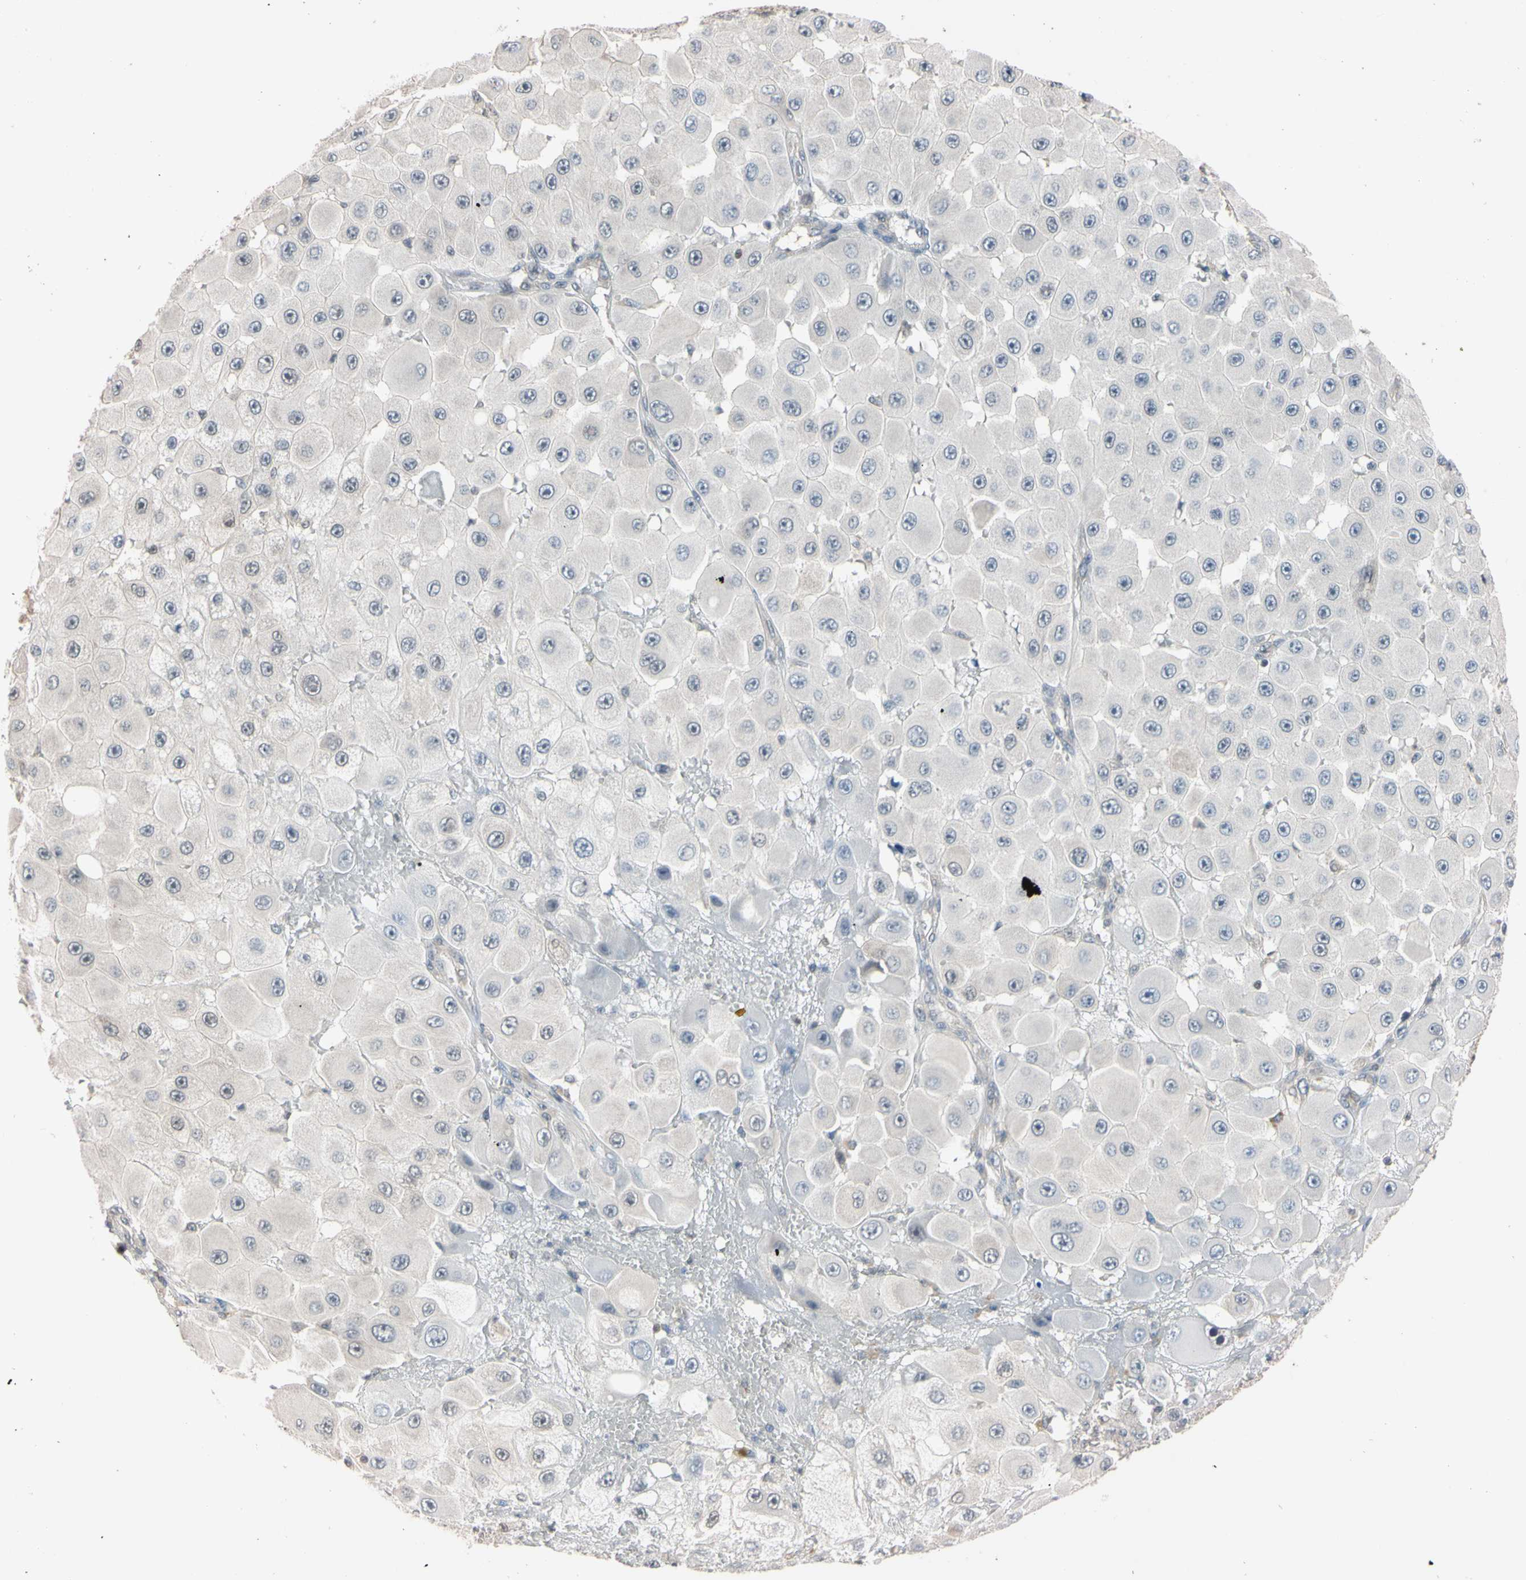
{"staining": {"intensity": "weak", "quantity": "25%-75%", "location": "nuclear"}, "tissue": "melanoma", "cell_type": "Tumor cells", "image_type": "cancer", "snomed": [{"axis": "morphology", "description": "Malignant melanoma, NOS"}, {"axis": "topography", "description": "Skin"}], "caption": "A photomicrograph showing weak nuclear staining in approximately 25%-75% of tumor cells in malignant melanoma, as visualized by brown immunohistochemical staining.", "gene": "UBE2I", "patient": {"sex": "female", "age": 81}}